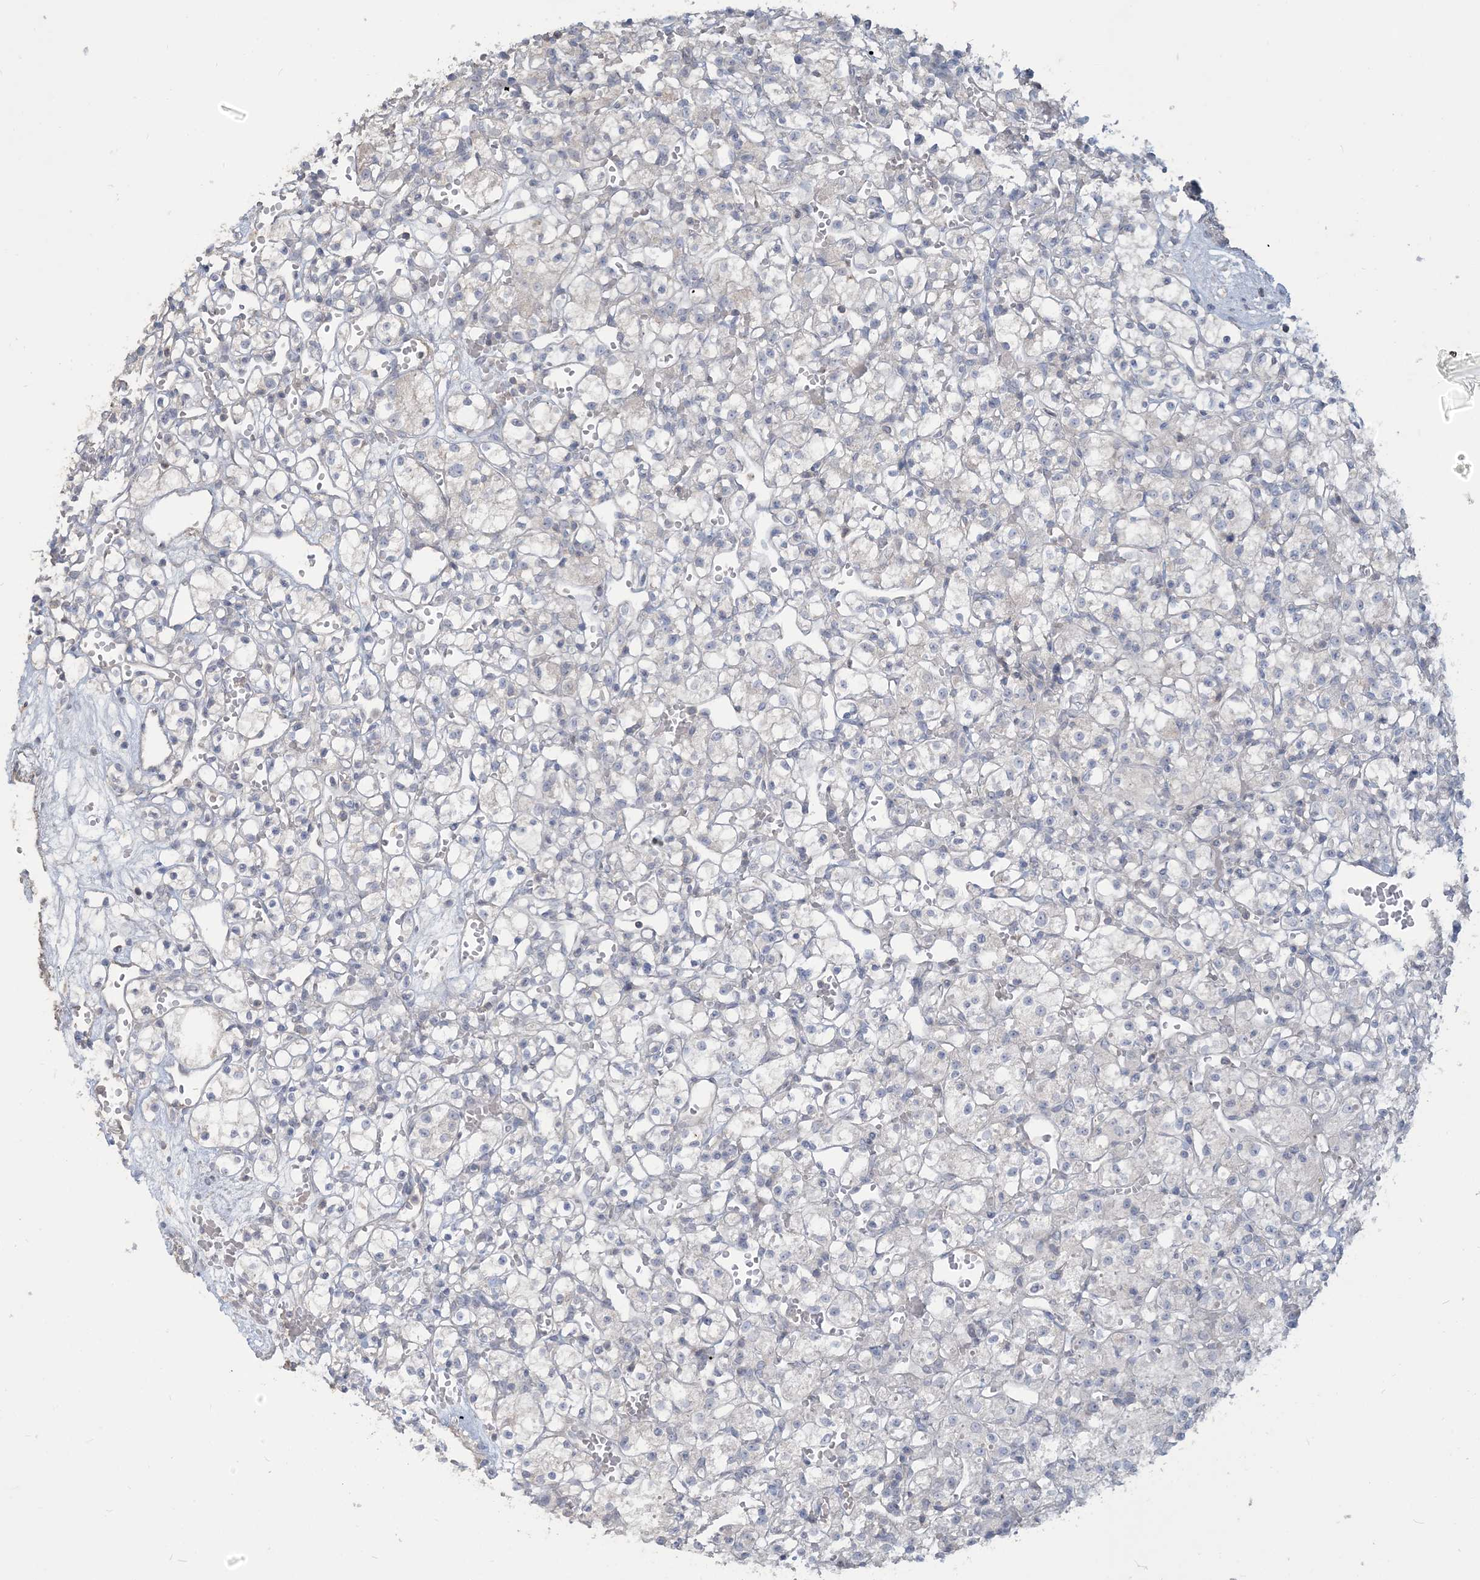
{"staining": {"intensity": "negative", "quantity": "none", "location": "none"}, "tissue": "renal cancer", "cell_type": "Tumor cells", "image_type": "cancer", "snomed": [{"axis": "morphology", "description": "Adenocarcinoma, NOS"}, {"axis": "topography", "description": "Kidney"}], "caption": "Renal adenocarcinoma was stained to show a protein in brown. There is no significant positivity in tumor cells. (DAB (3,3'-diaminobenzidine) IHC, high magnification).", "gene": "NPHS2", "patient": {"sex": "female", "age": 59}}